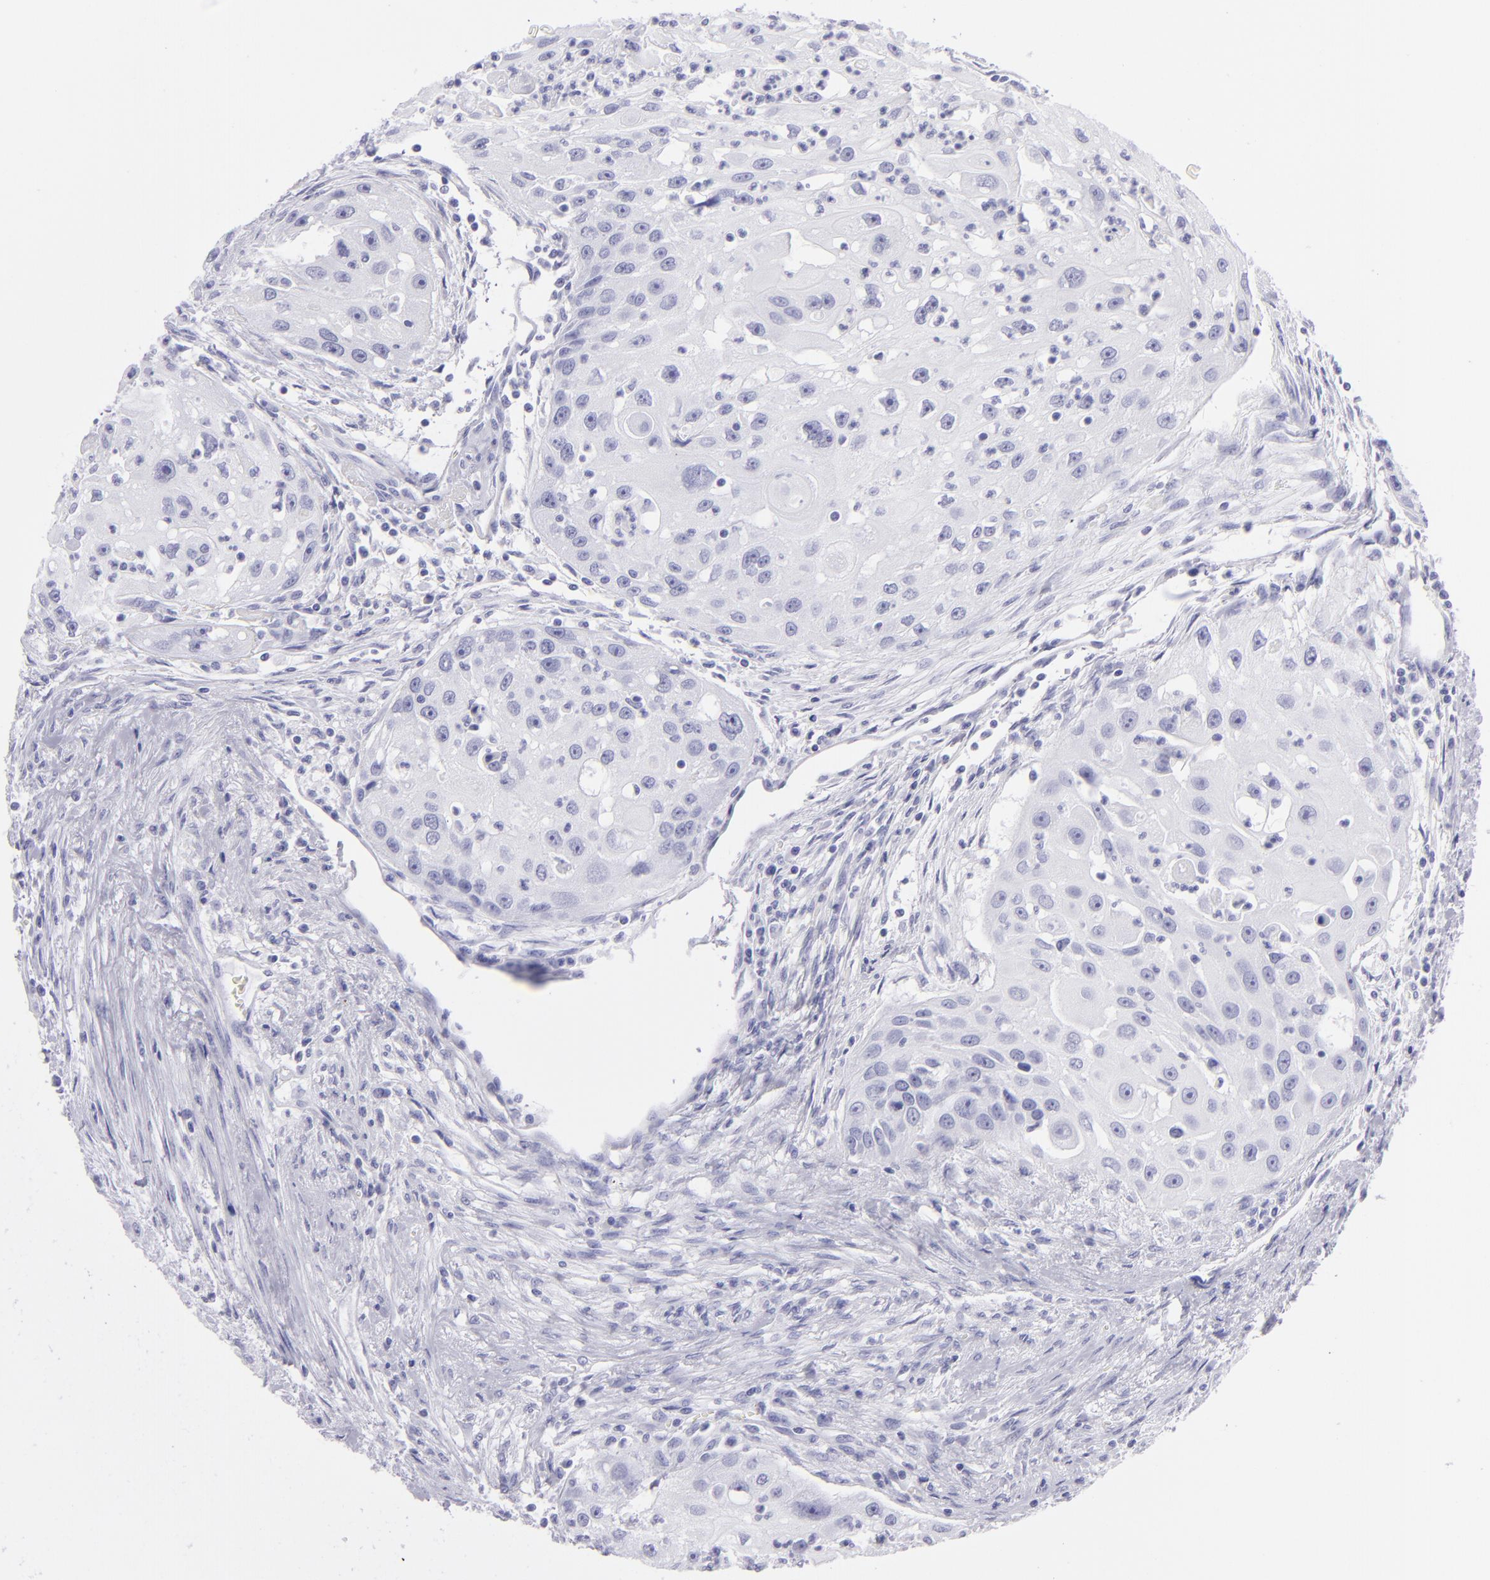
{"staining": {"intensity": "negative", "quantity": "none", "location": "none"}, "tissue": "head and neck cancer", "cell_type": "Tumor cells", "image_type": "cancer", "snomed": [{"axis": "morphology", "description": "Squamous cell carcinoma, NOS"}, {"axis": "topography", "description": "Head-Neck"}], "caption": "There is no significant positivity in tumor cells of head and neck squamous cell carcinoma.", "gene": "PVALB", "patient": {"sex": "male", "age": 64}}